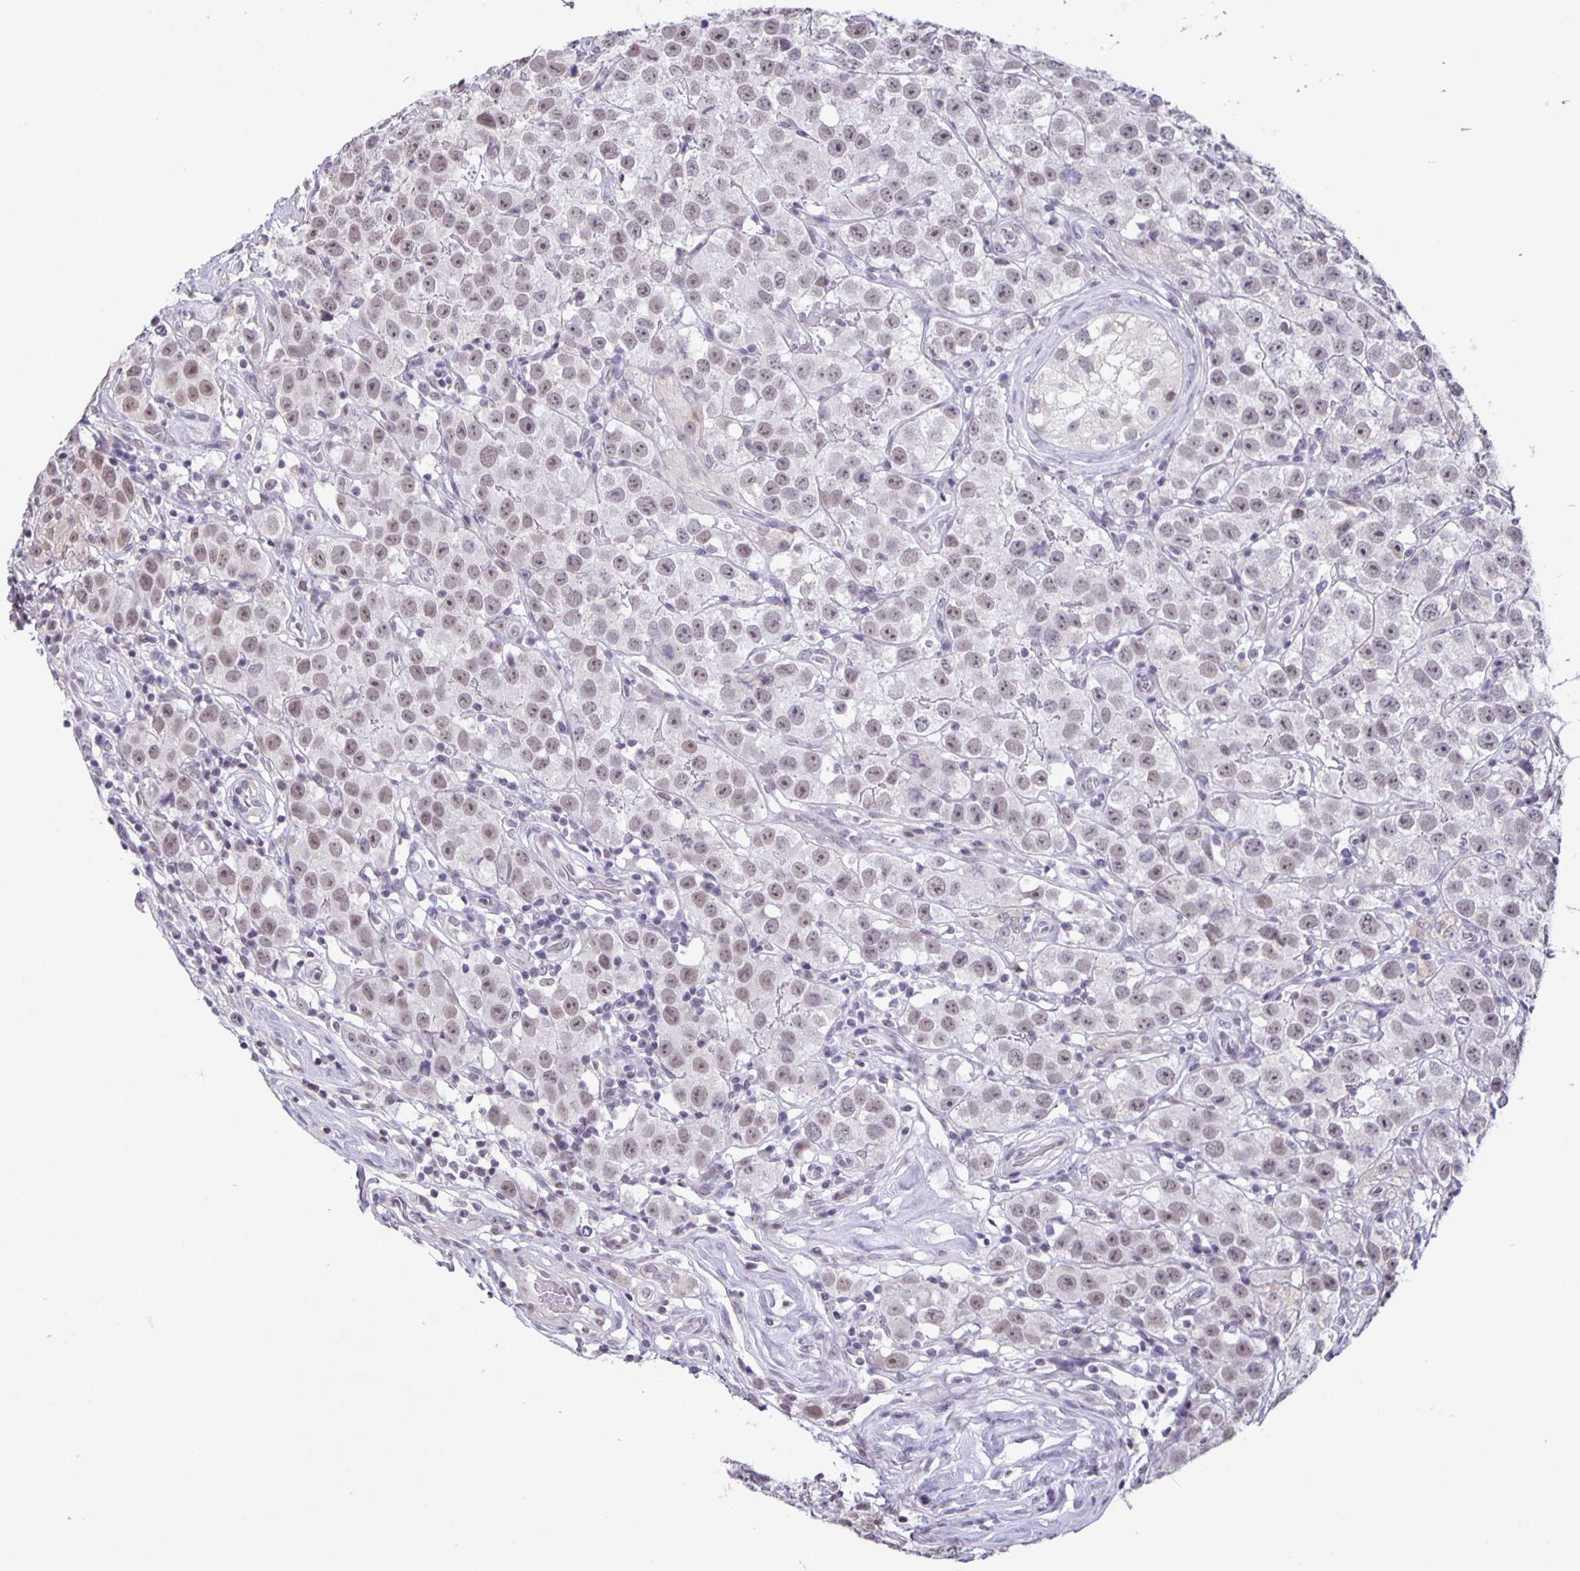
{"staining": {"intensity": "weak", "quantity": ">75%", "location": "nuclear"}, "tissue": "testis cancer", "cell_type": "Tumor cells", "image_type": "cancer", "snomed": [{"axis": "morphology", "description": "Seminoma, NOS"}, {"axis": "topography", "description": "Testis"}], "caption": "Weak nuclear protein expression is present in approximately >75% of tumor cells in seminoma (testis). (brown staining indicates protein expression, while blue staining denotes nuclei).", "gene": "PHRF1", "patient": {"sex": "male", "age": 34}}